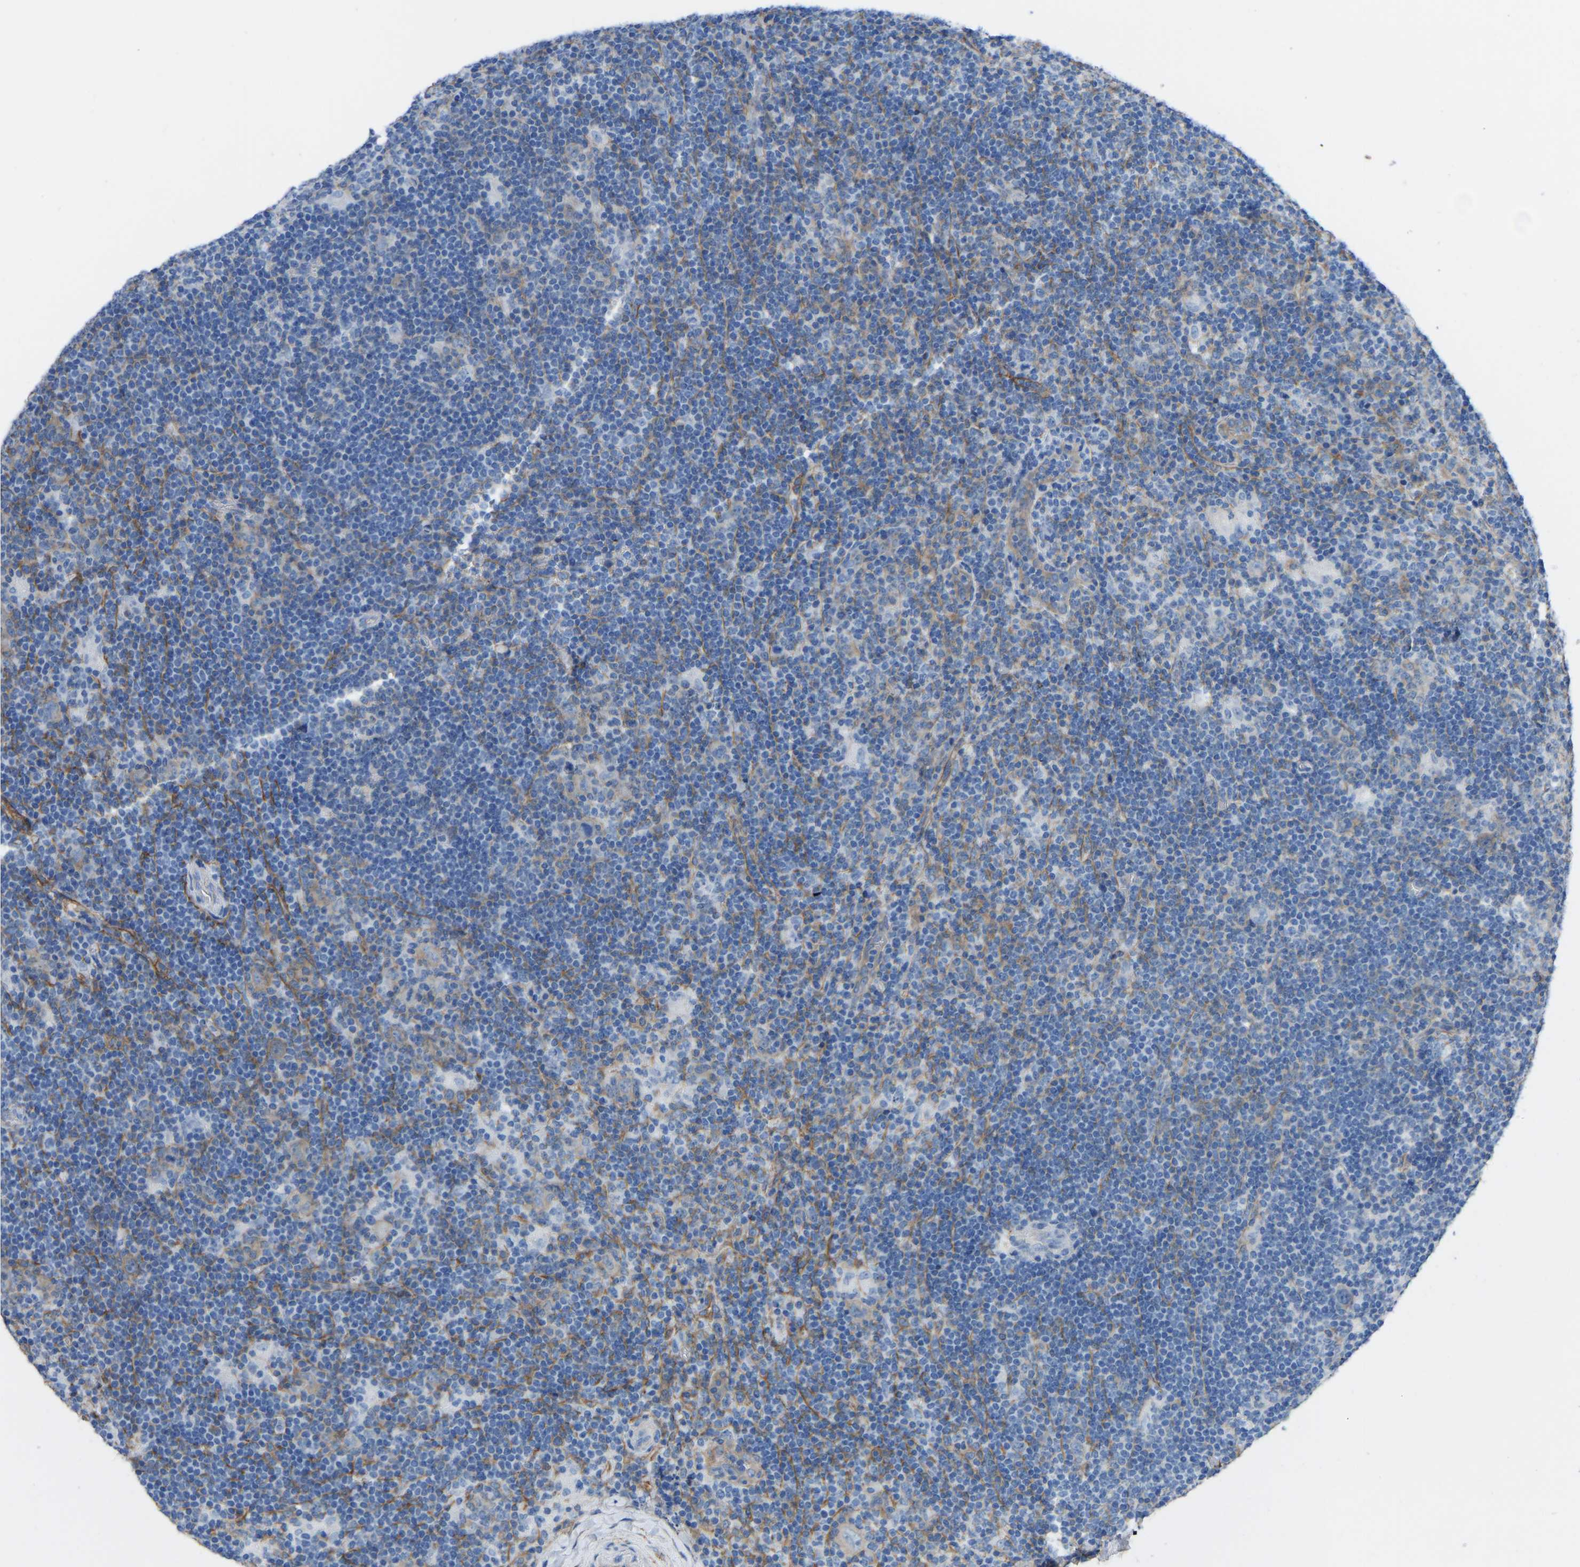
{"staining": {"intensity": "weak", "quantity": ">75%", "location": "cytoplasmic/membranous"}, "tissue": "lymphoma", "cell_type": "Tumor cells", "image_type": "cancer", "snomed": [{"axis": "morphology", "description": "Hodgkin's disease, NOS"}, {"axis": "topography", "description": "Lymph node"}], "caption": "Immunohistochemical staining of human lymphoma reveals weak cytoplasmic/membranous protein staining in approximately >75% of tumor cells. The staining is performed using DAB brown chromogen to label protein expression. The nuclei are counter-stained blue using hematoxylin.", "gene": "MYH10", "patient": {"sex": "female", "age": 57}}